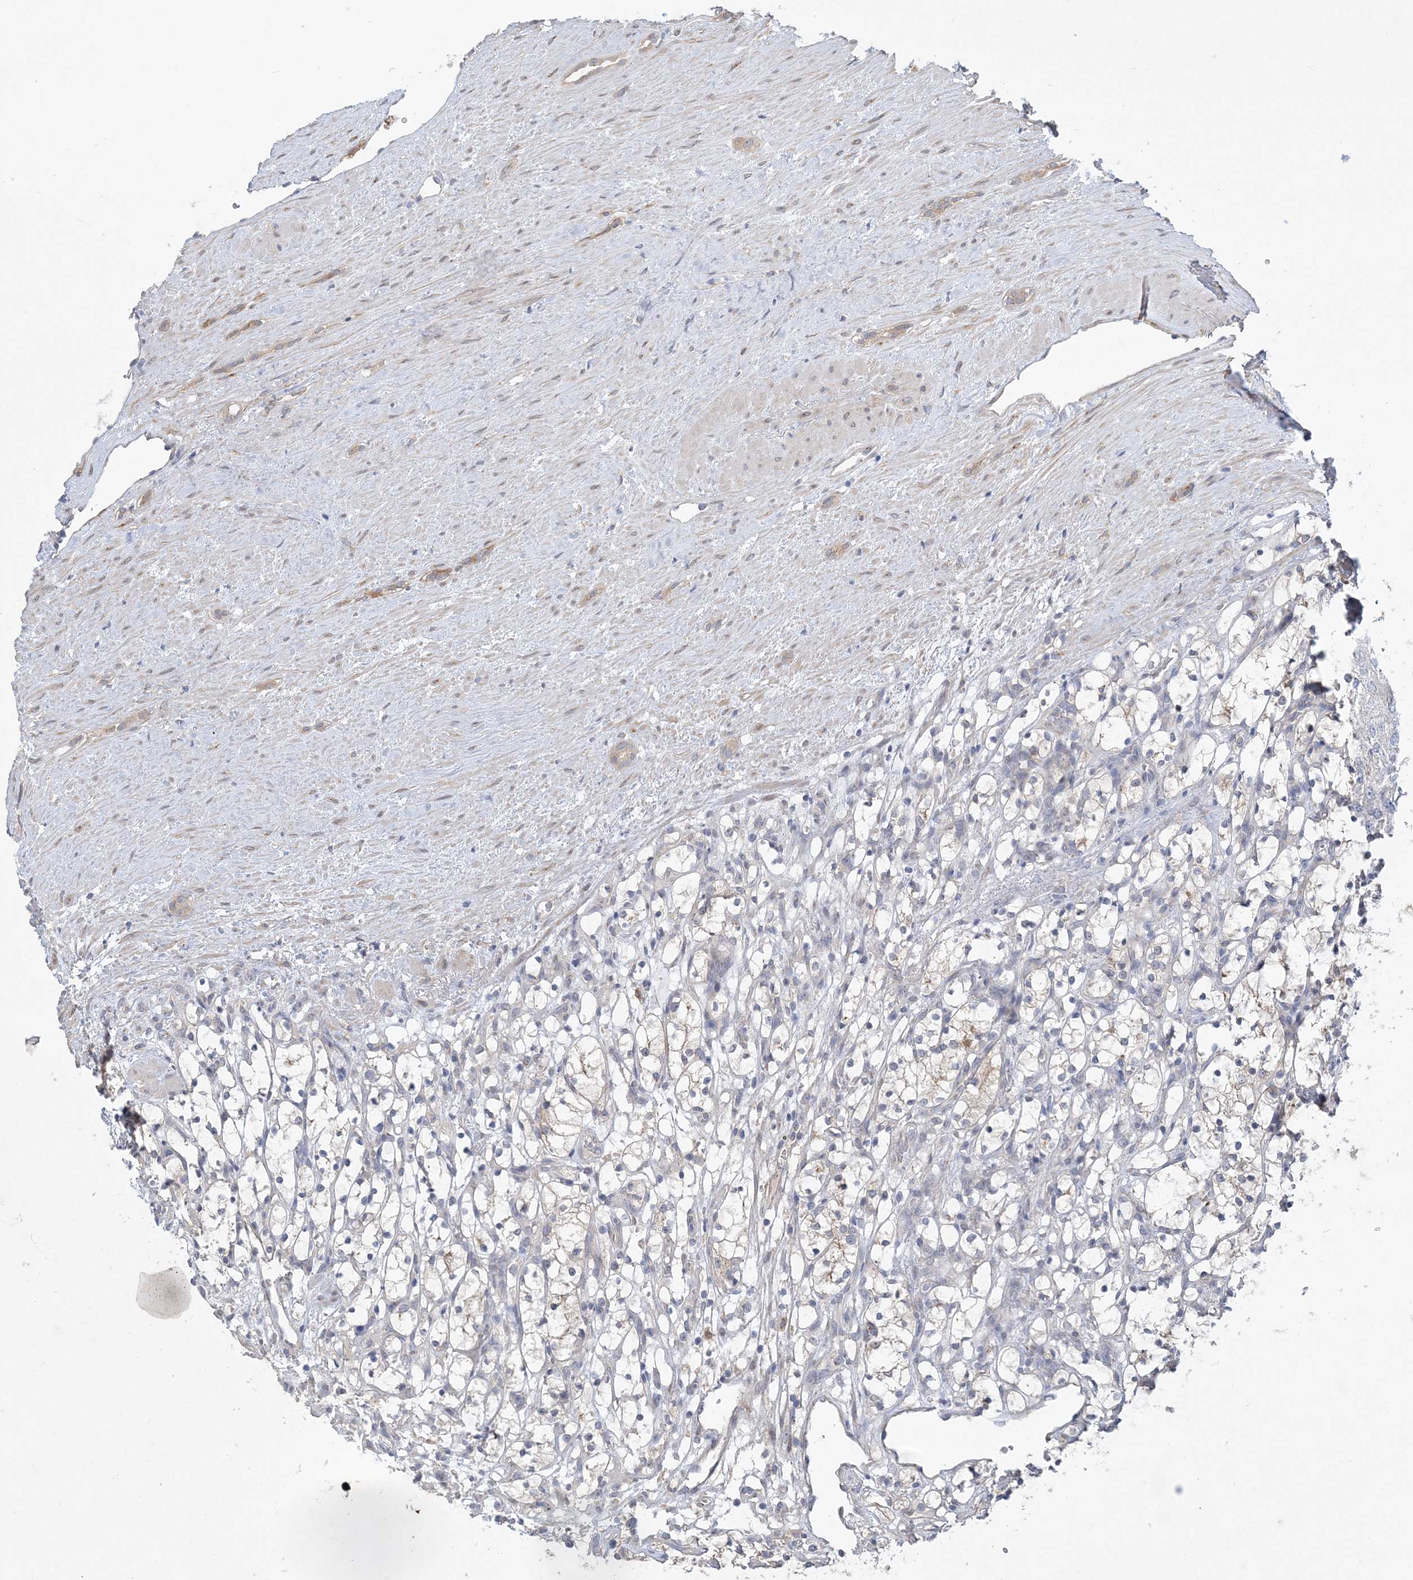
{"staining": {"intensity": "negative", "quantity": "none", "location": "none"}, "tissue": "renal cancer", "cell_type": "Tumor cells", "image_type": "cancer", "snomed": [{"axis": "morphology", "description": "Adenocarcinoma, NOS"}, {"axis": "topography", "description": "Kidney"}], "caption": "Immunohistochemistry (IHC) image of neoplastic tissue: renal cancer stained with DAB exhibits no significant protein expression in tumor cells.", "gene": "ANKRD35", "patient": {"sex": "female", "age": 69}}